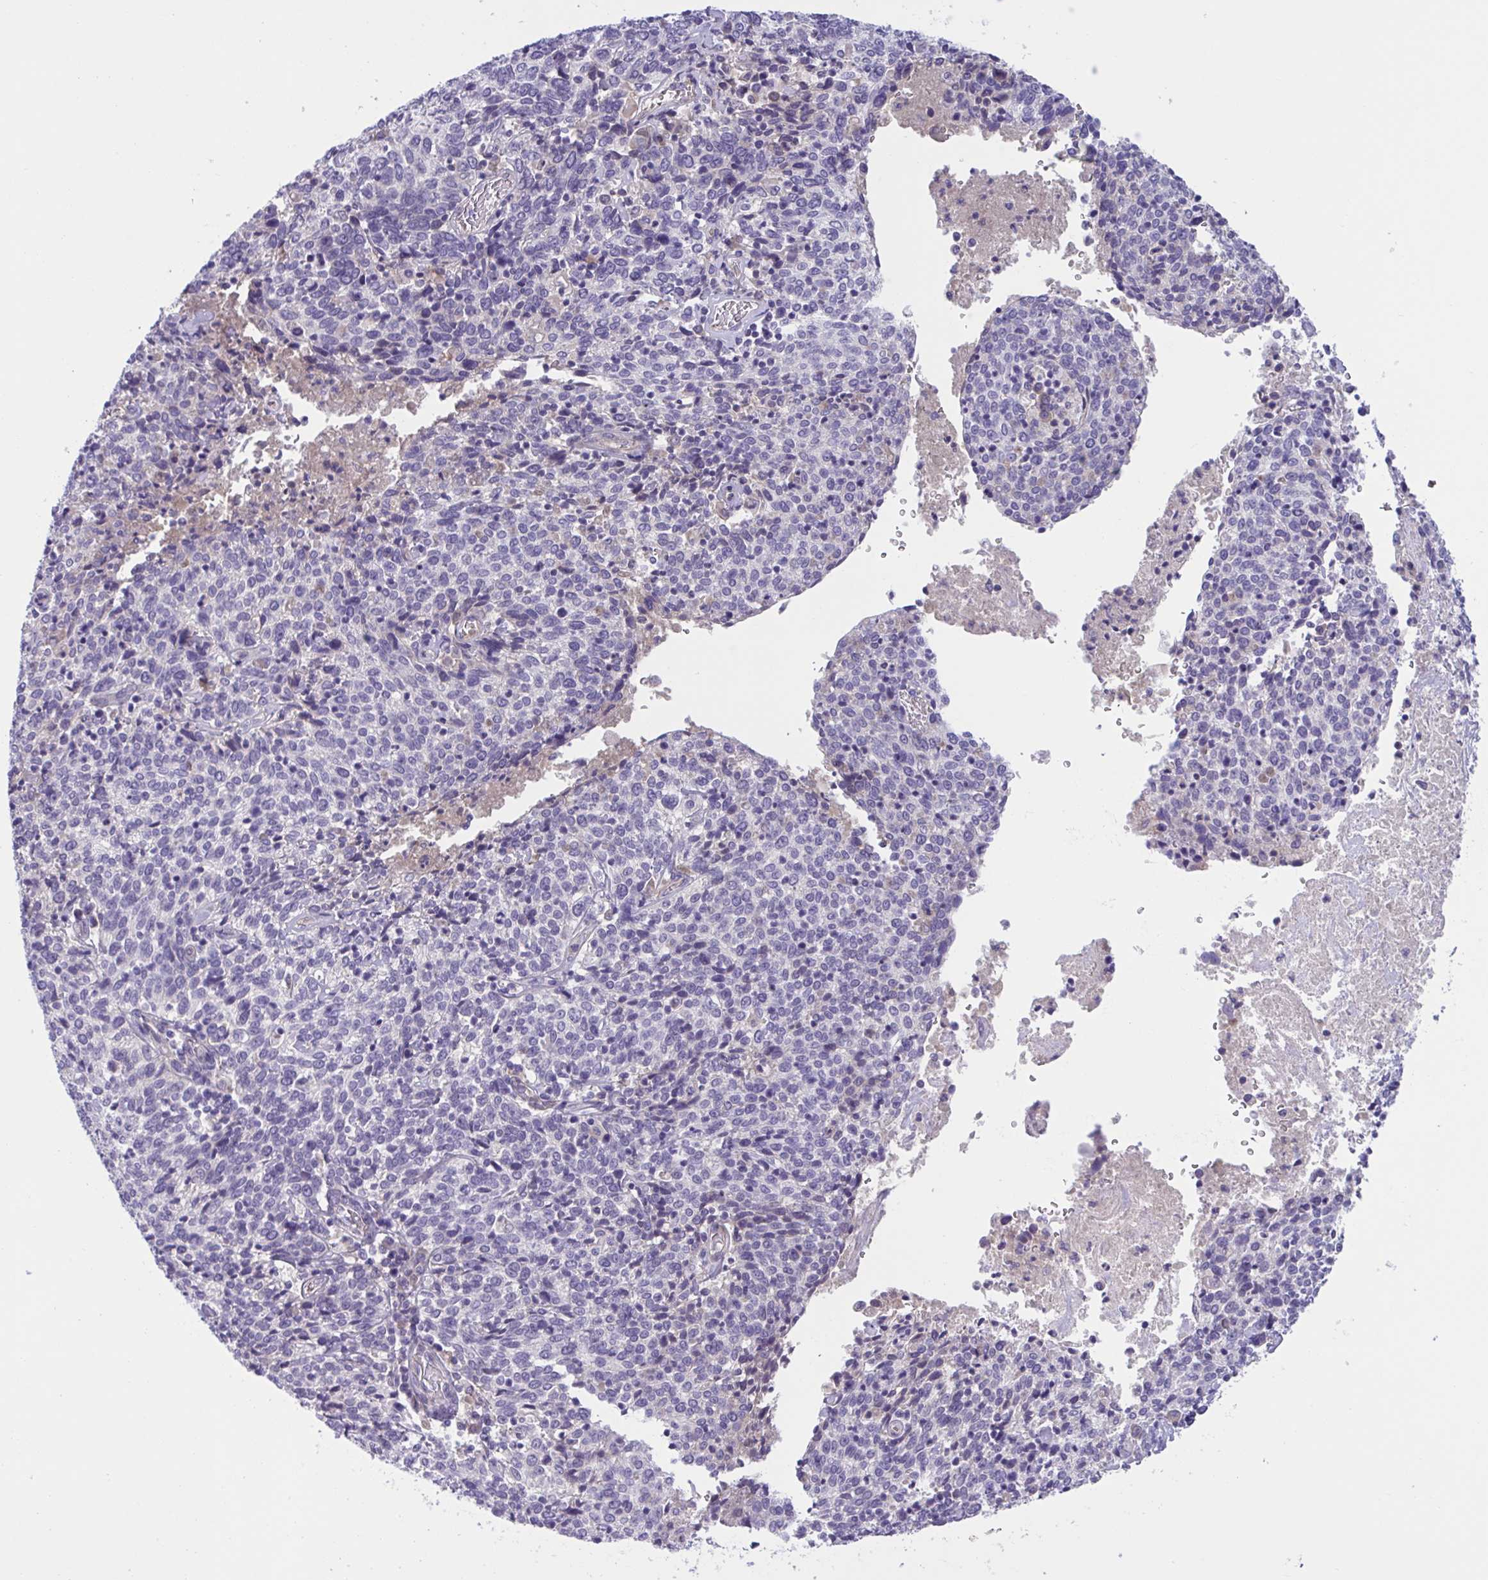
{"staining": {"intensity": "negative", "quantity": "none", "location": "none"}, "tissue": "cervical cancer", "cell_type": "Tumor cells", "image_type": "cancer", "snomed": [{"axis": "morphology", "description": "Squamous cell carcinoma, NOS"}, {"axis": "topography", "description": "Cervix"}], "caption": "Cervical squamous cell carcinoma stained for a protein using immunohistochemistry shows no staining tumor cells.", "gene": "TTC7B", "patient": {"sex": "female", "age": 46}}